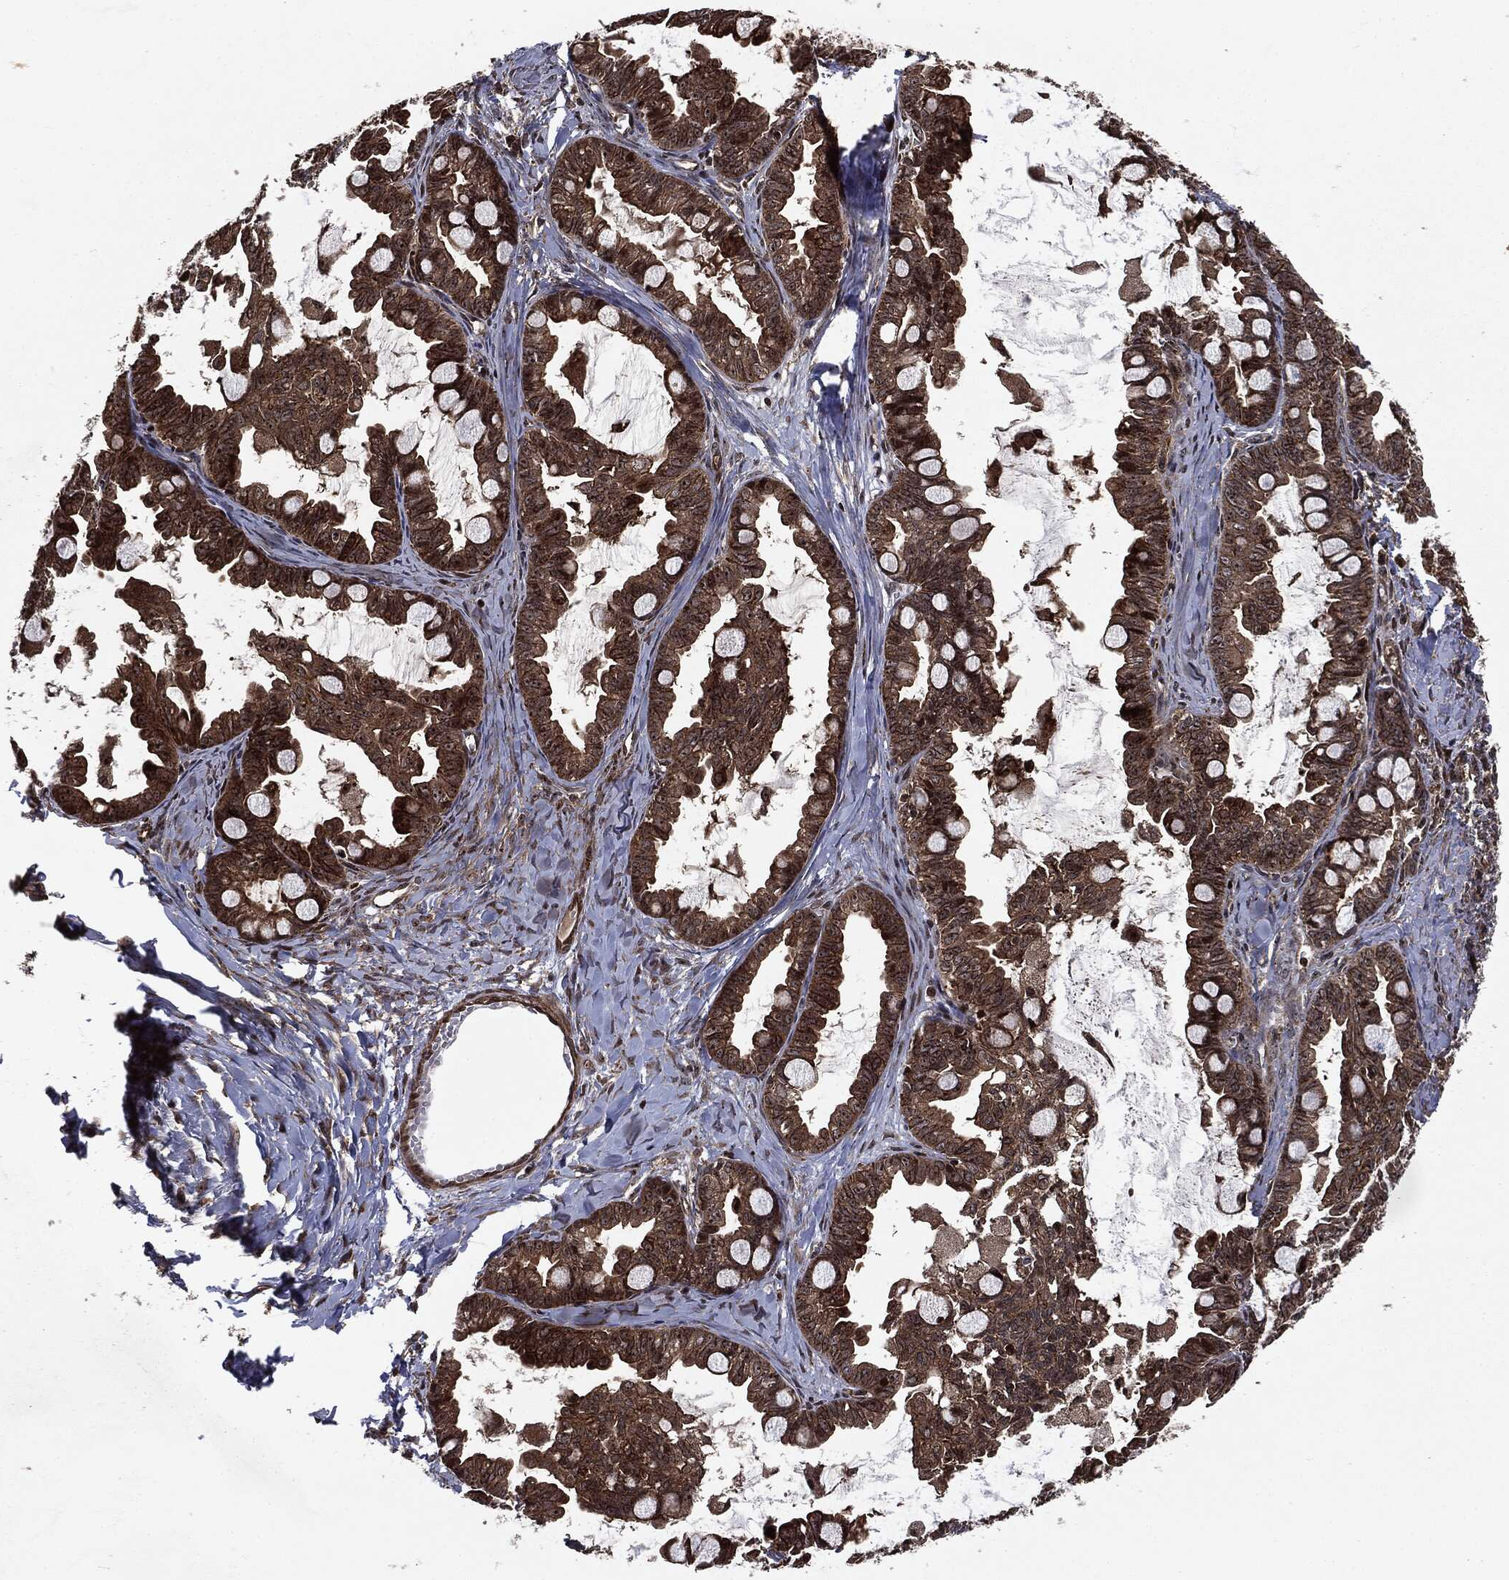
{"staining": {"intensity": "moderate", "quantity": "25%-75%", "location": "cytoplasmic/membranous"}, "tissue": "ovarian cancer", "cell_type": "Tumor cells", "image_type": "cancer", "snomed": [{"axis": "morphology", "description": "Cystadenocarcinoma, mucinous, NOS"}, {"axis": "topography", "description": "Ovary"}], "caption": "Protein expression analysis of human ovarian cancer (mucinous cystadenocarcinoma) reveals moderate cytoplasmic/membranous positivity in about 25%-75% of tumor cells.", "gene": "CARD6", "patient": {"sex": "female", "age": 63}}